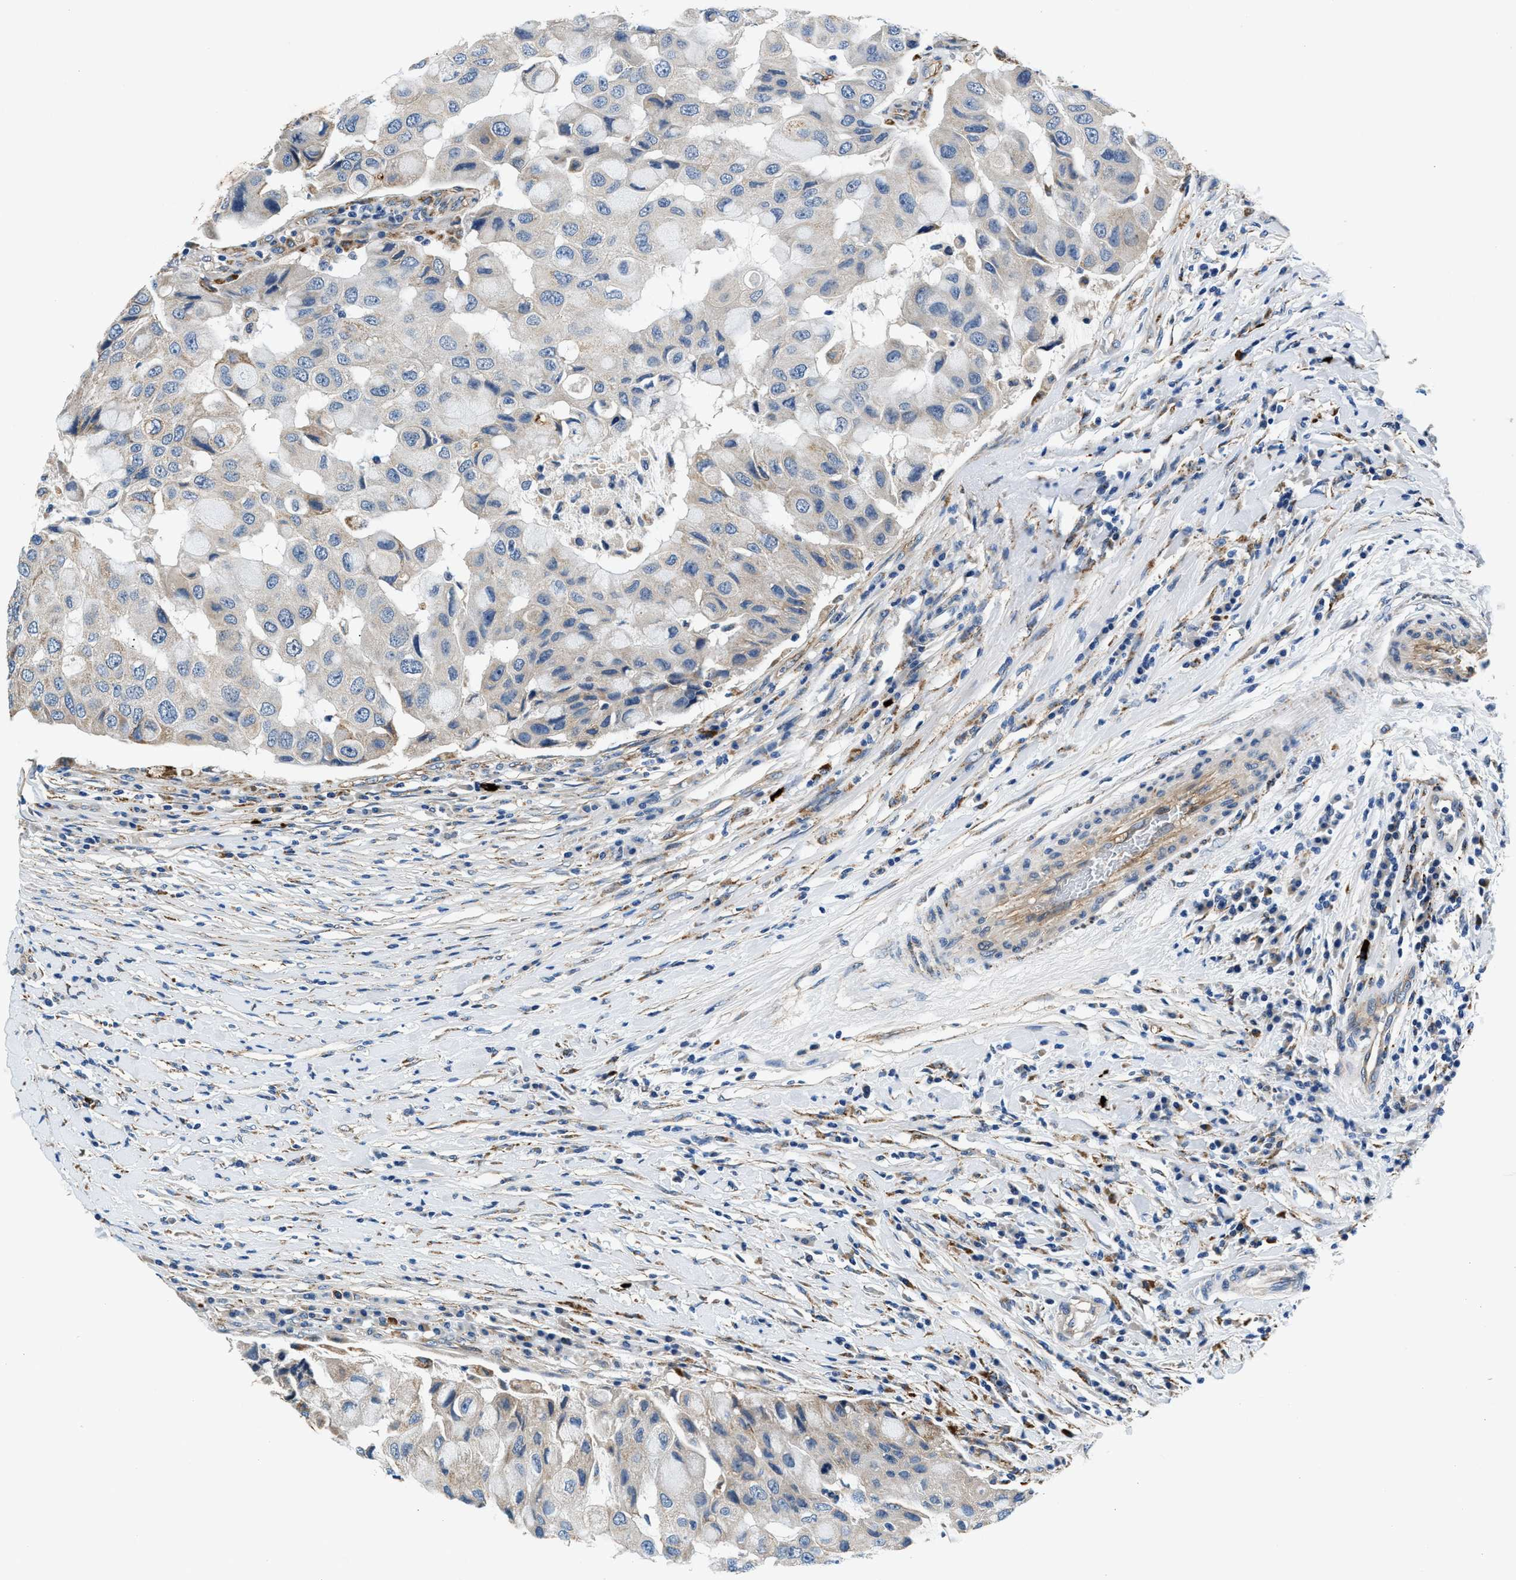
{"staining": {"intensity": "negative", "quantity": "none", "location": "none"}, "tissue": "breast cancer", "cell_type": "Tumor cells", "image_type": "cancer", "snomed": [{"axis": "morphology", "description": "Duct carcinoma"}, {"axis": "topography", "description": "Breast"}], "caption": "Breast cancer (invasive ductal carcinoma) stained for a protein using immunohistochemistry displays no staining tumor cells.", "gene": "PRTFDC1", "patient": {"sex": "female", "age": 27}}